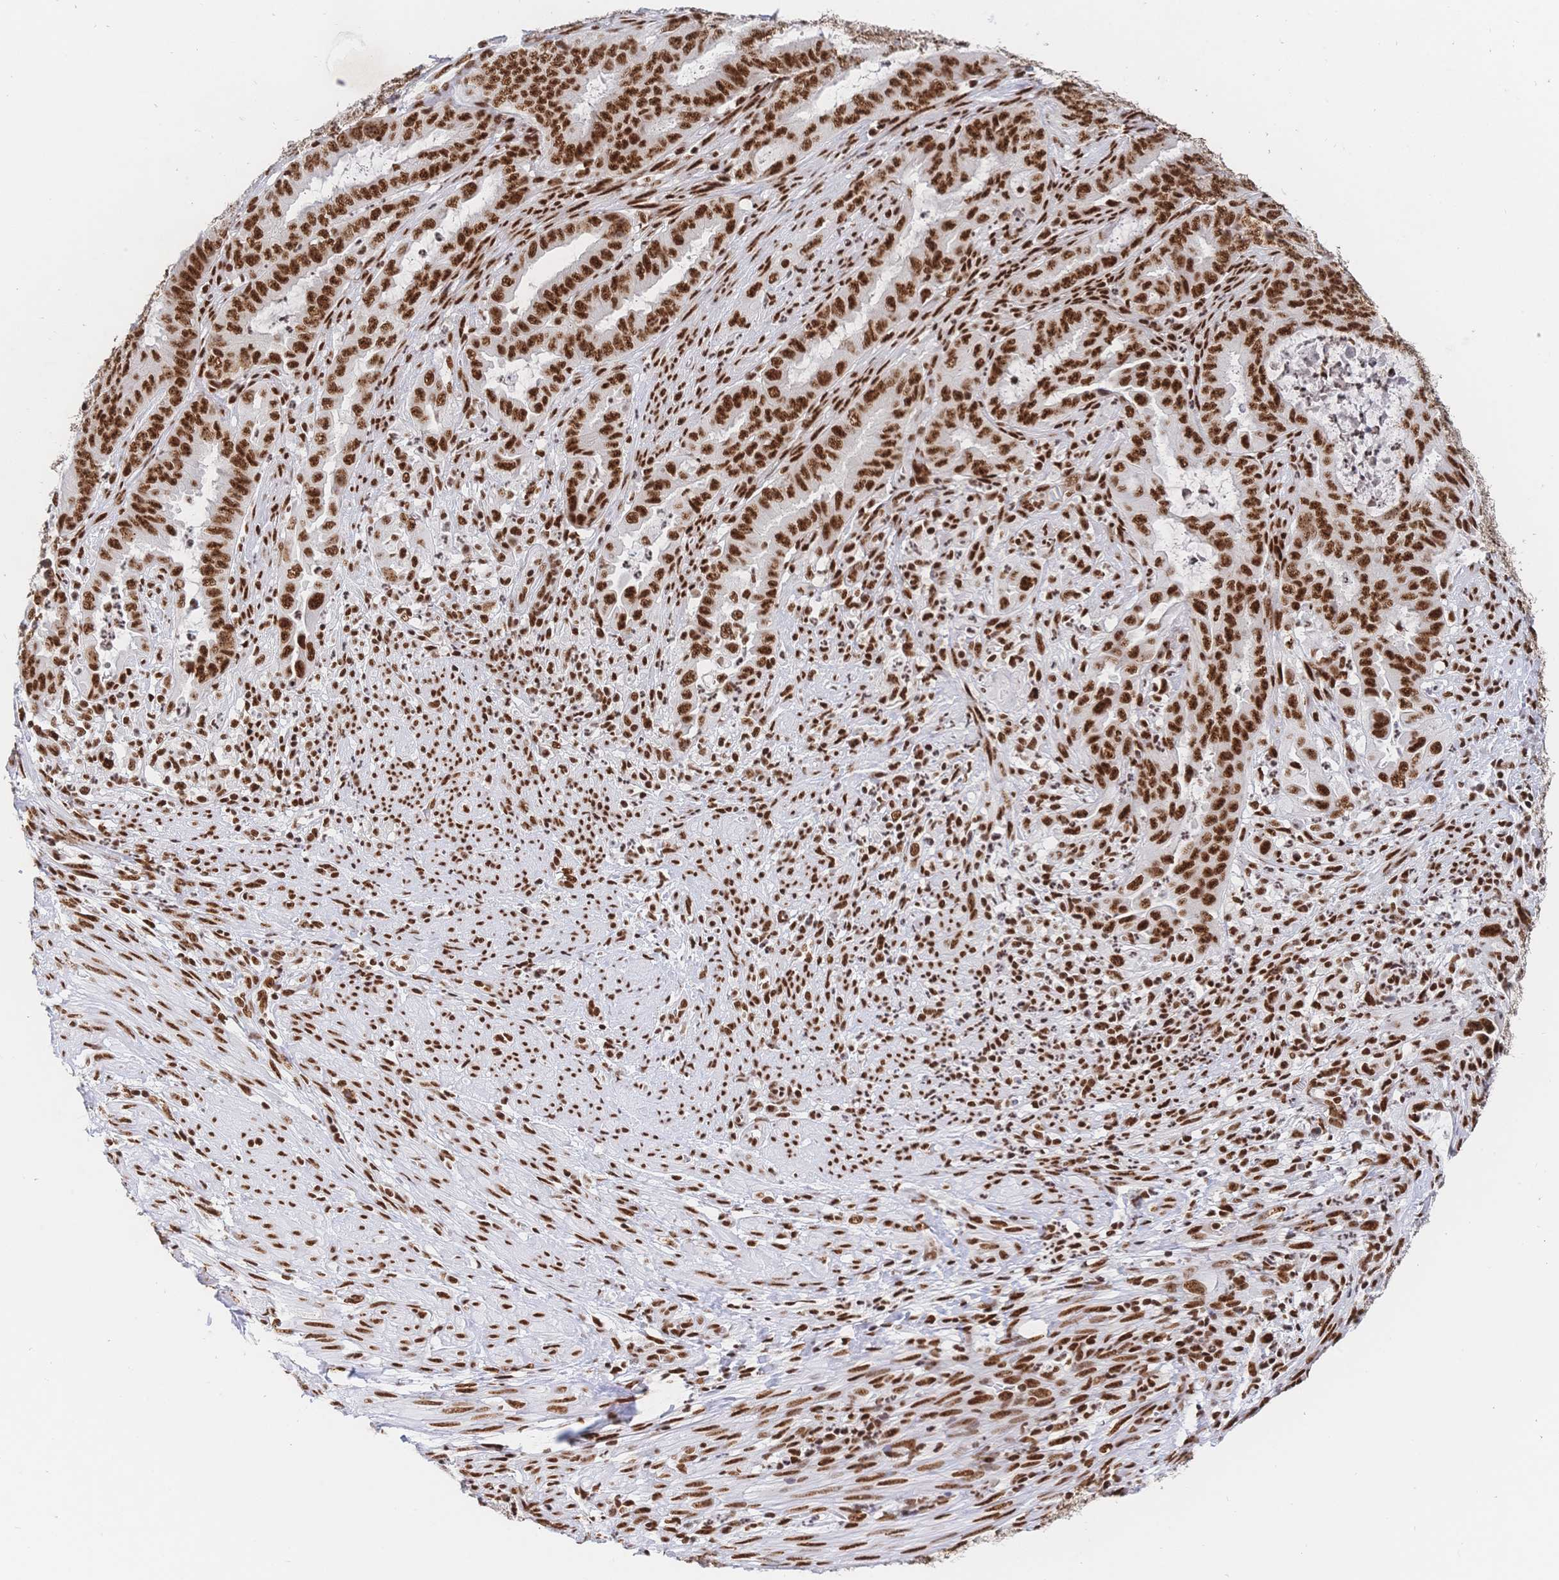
{"staining": {"intensity": "strong", "quantity": ">75%", "location": "nuclear"}, "tissue": "endometrial cancer", "cell_type": "Tumor cells", "image_type": "cancer", "snomed": [{"axis": "morphology", "description": "Adenocarcinoma, NOS"}, {"axis": "topography", "description": "Endometrium"}], "caption": "A brown stain shows strong nuclear expression of a protein in human endometrial cancer tumor cells. (Stains: DAB in brown, nuclei in blue, Microscopy: brightfield microscopy at high magnification).", "gene": "SRSF1", "patient": {"sex": "female", "age": 51}}